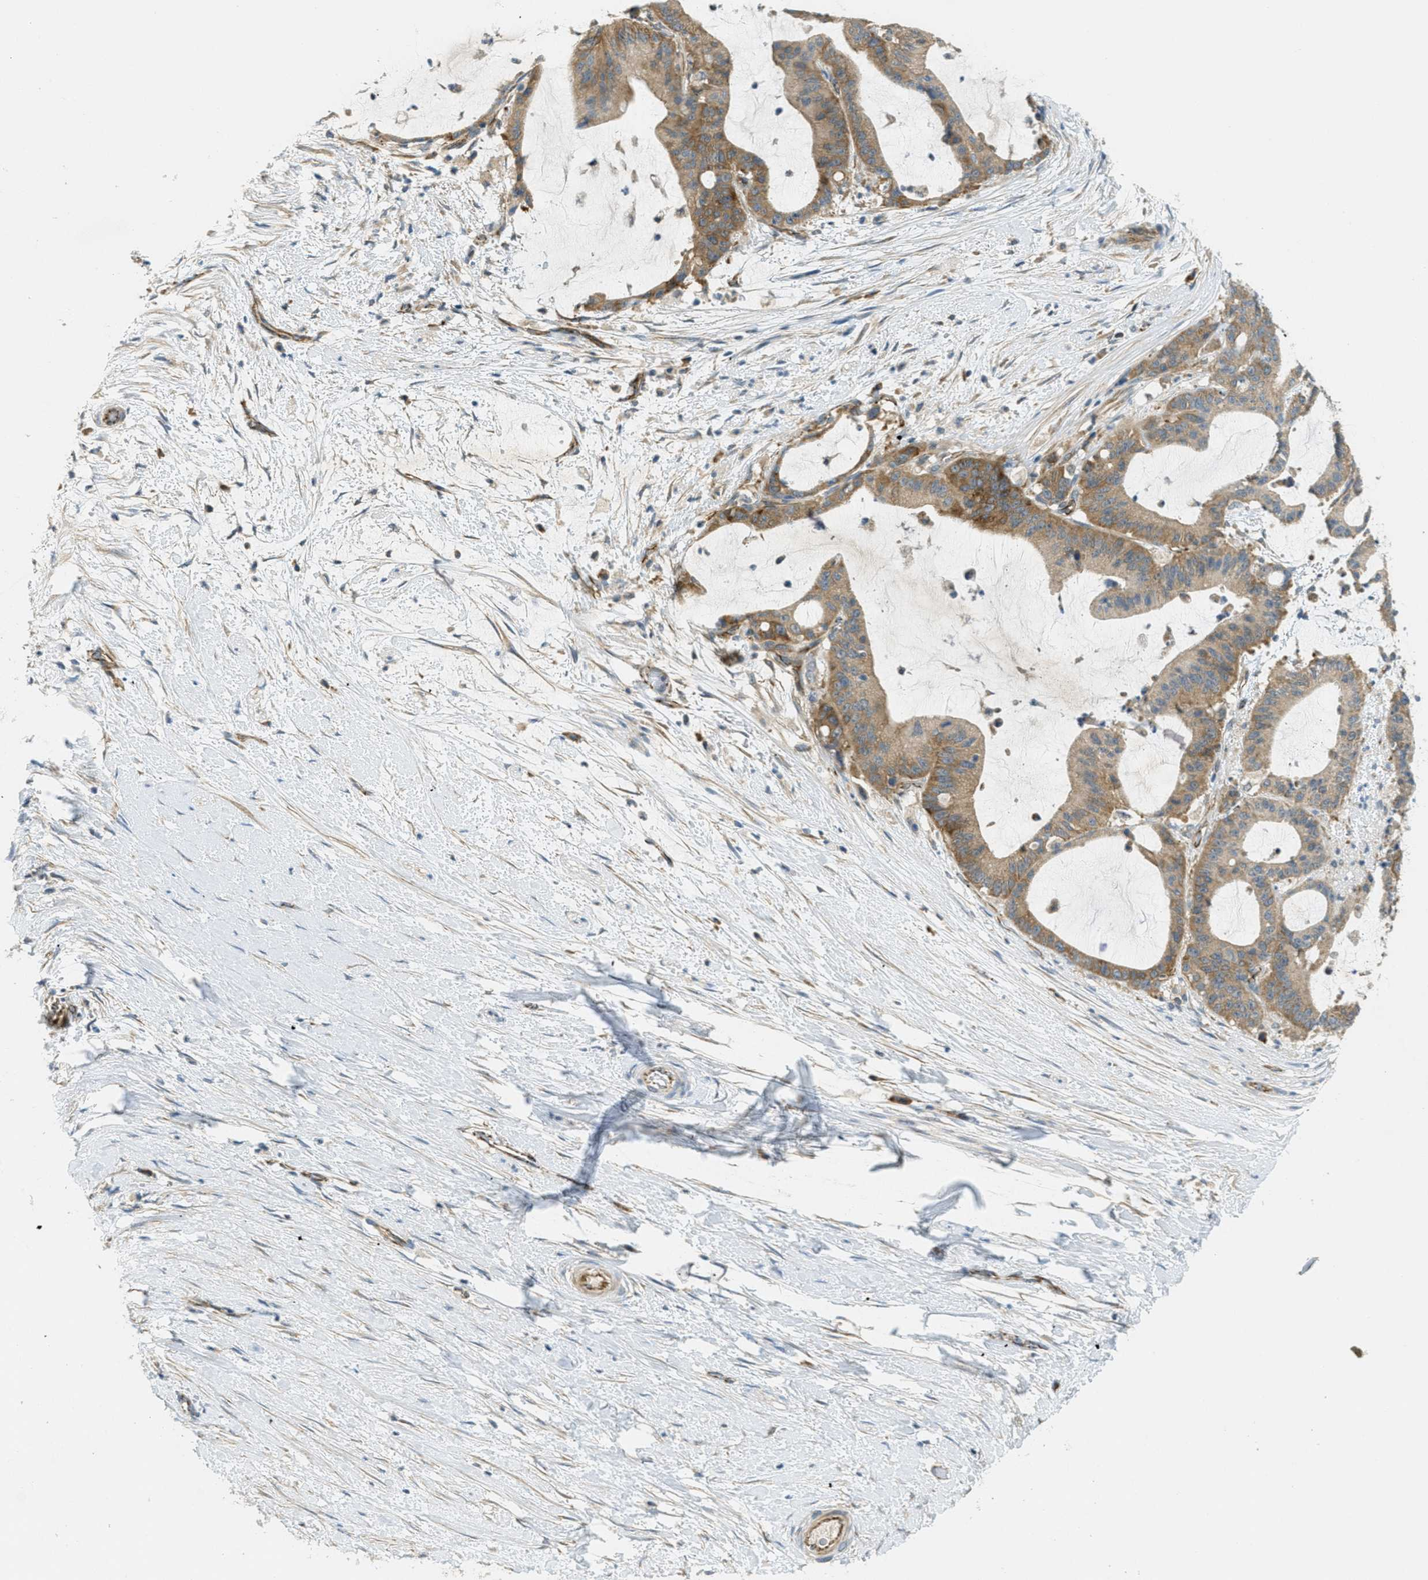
{"staining": {"intensity": "moderate", "quantity": ">75%", "location": "cytoplasmic/membranous"}, "tissue": "liver cancer", "cell_type": "Tumor cells", "image_type": "cancer", "snomed": [{"axis": "morphology", "description": "Cholangiocarcinoma"}, {"axis": "topography", "description": "Liver"}], "caption": "Liver cancer (cholangiocarcinoma) stained with DAB (3,3'-diaminobenzidine) immunohistochemistry shows medium levels of moderate cytoplasmic/membranous staining in approximately >75% of tumor cells. The protein is shown in brown color, while the nuclei are stained blue.", "gene": "JCAD", "patient": {"sex": "female", "age": 73}}